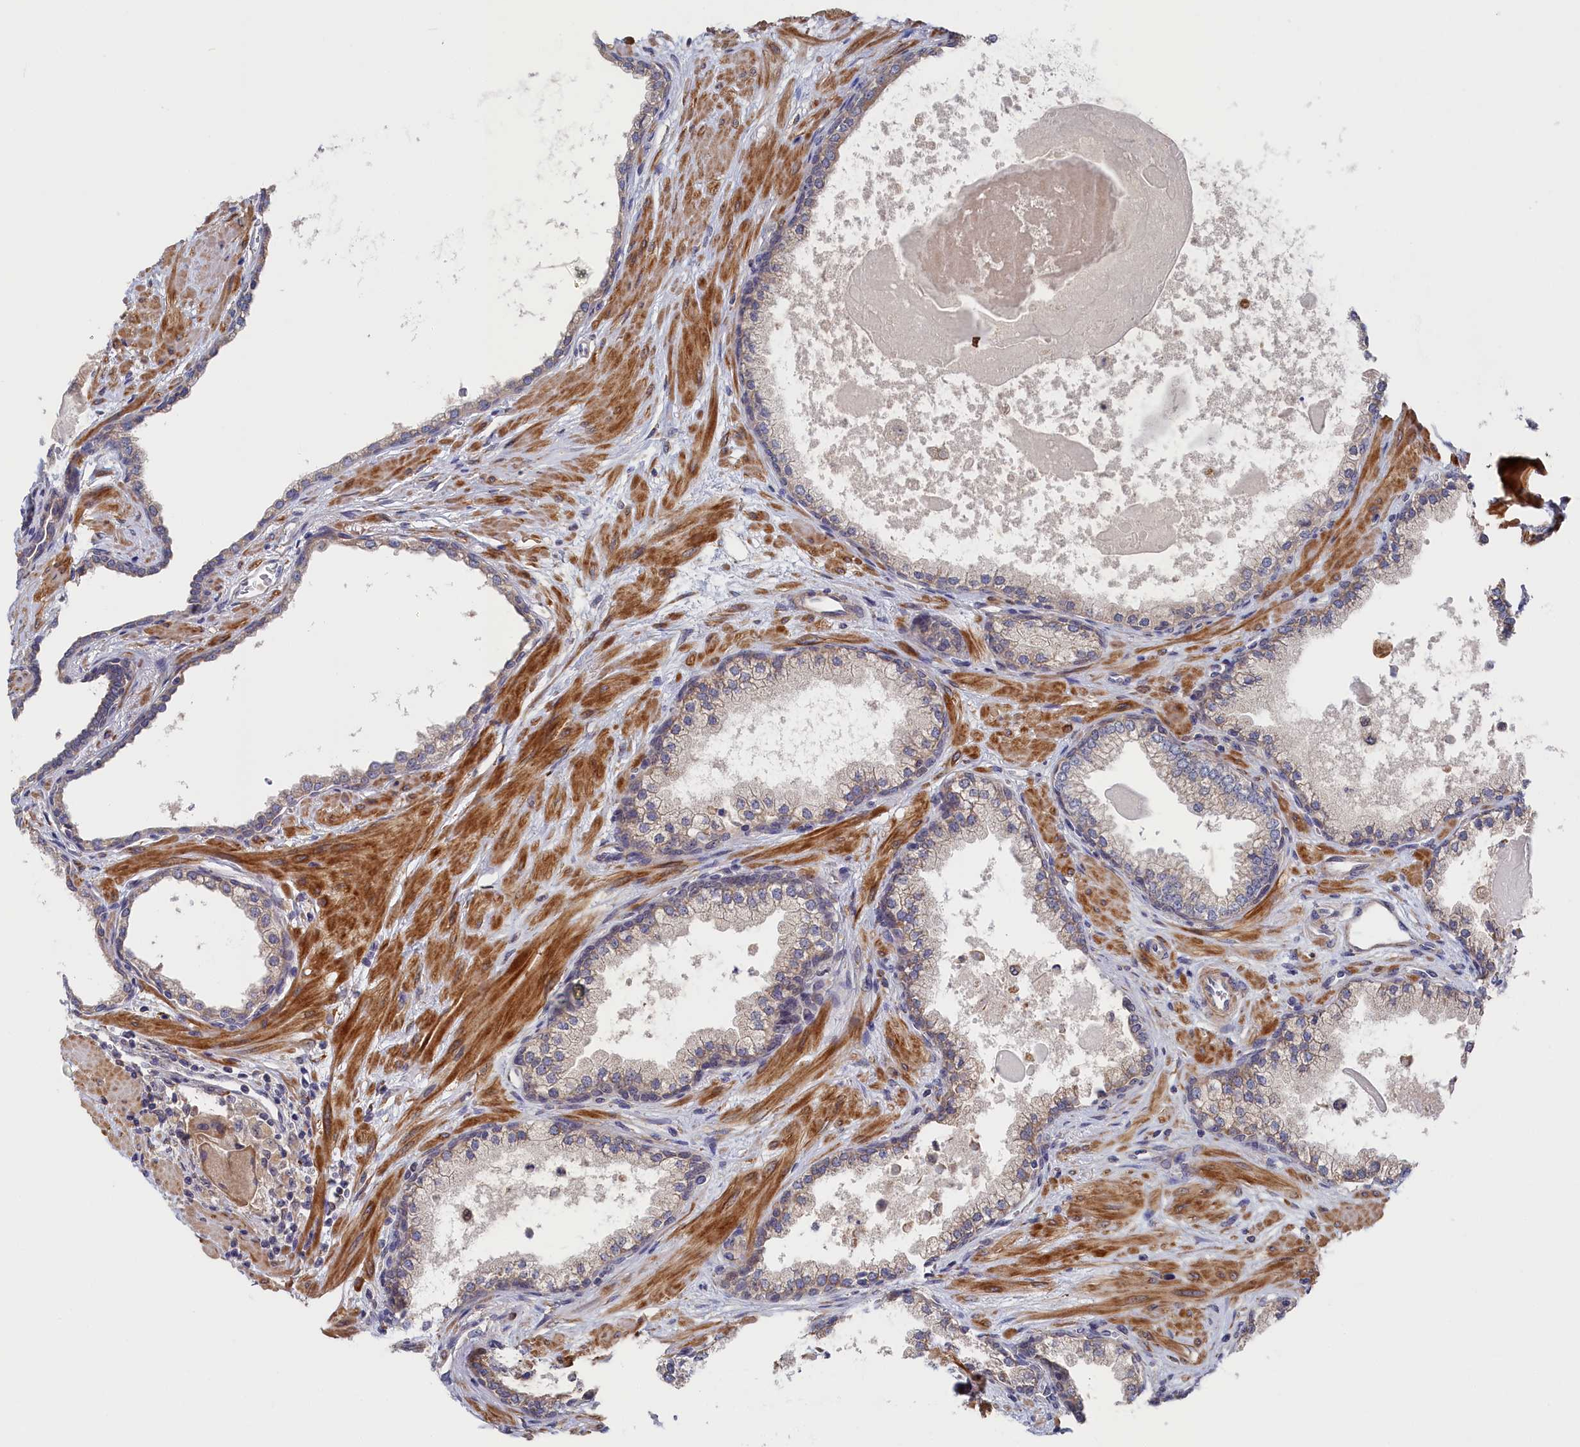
{"staining": {"intensity": "weak", "quantity": "25%-75%", "location": "cytoplasmic/membranous"}, "tissue": "prostate", "cell_type": "Glandular cells", "image_type": "normal", "snomed": [{"axis": "morphology", "description": "Normal tissue, NOS"}, {"axis": "topography", "description": "Prostate"}], "caption": "Weak cytoplasmic/membranous protein positivity is seen in approximately 25%-75% of glandular cells in prostate.", "gene": "CYB5D2", "patient": {"sex": "male", "age": 57}}